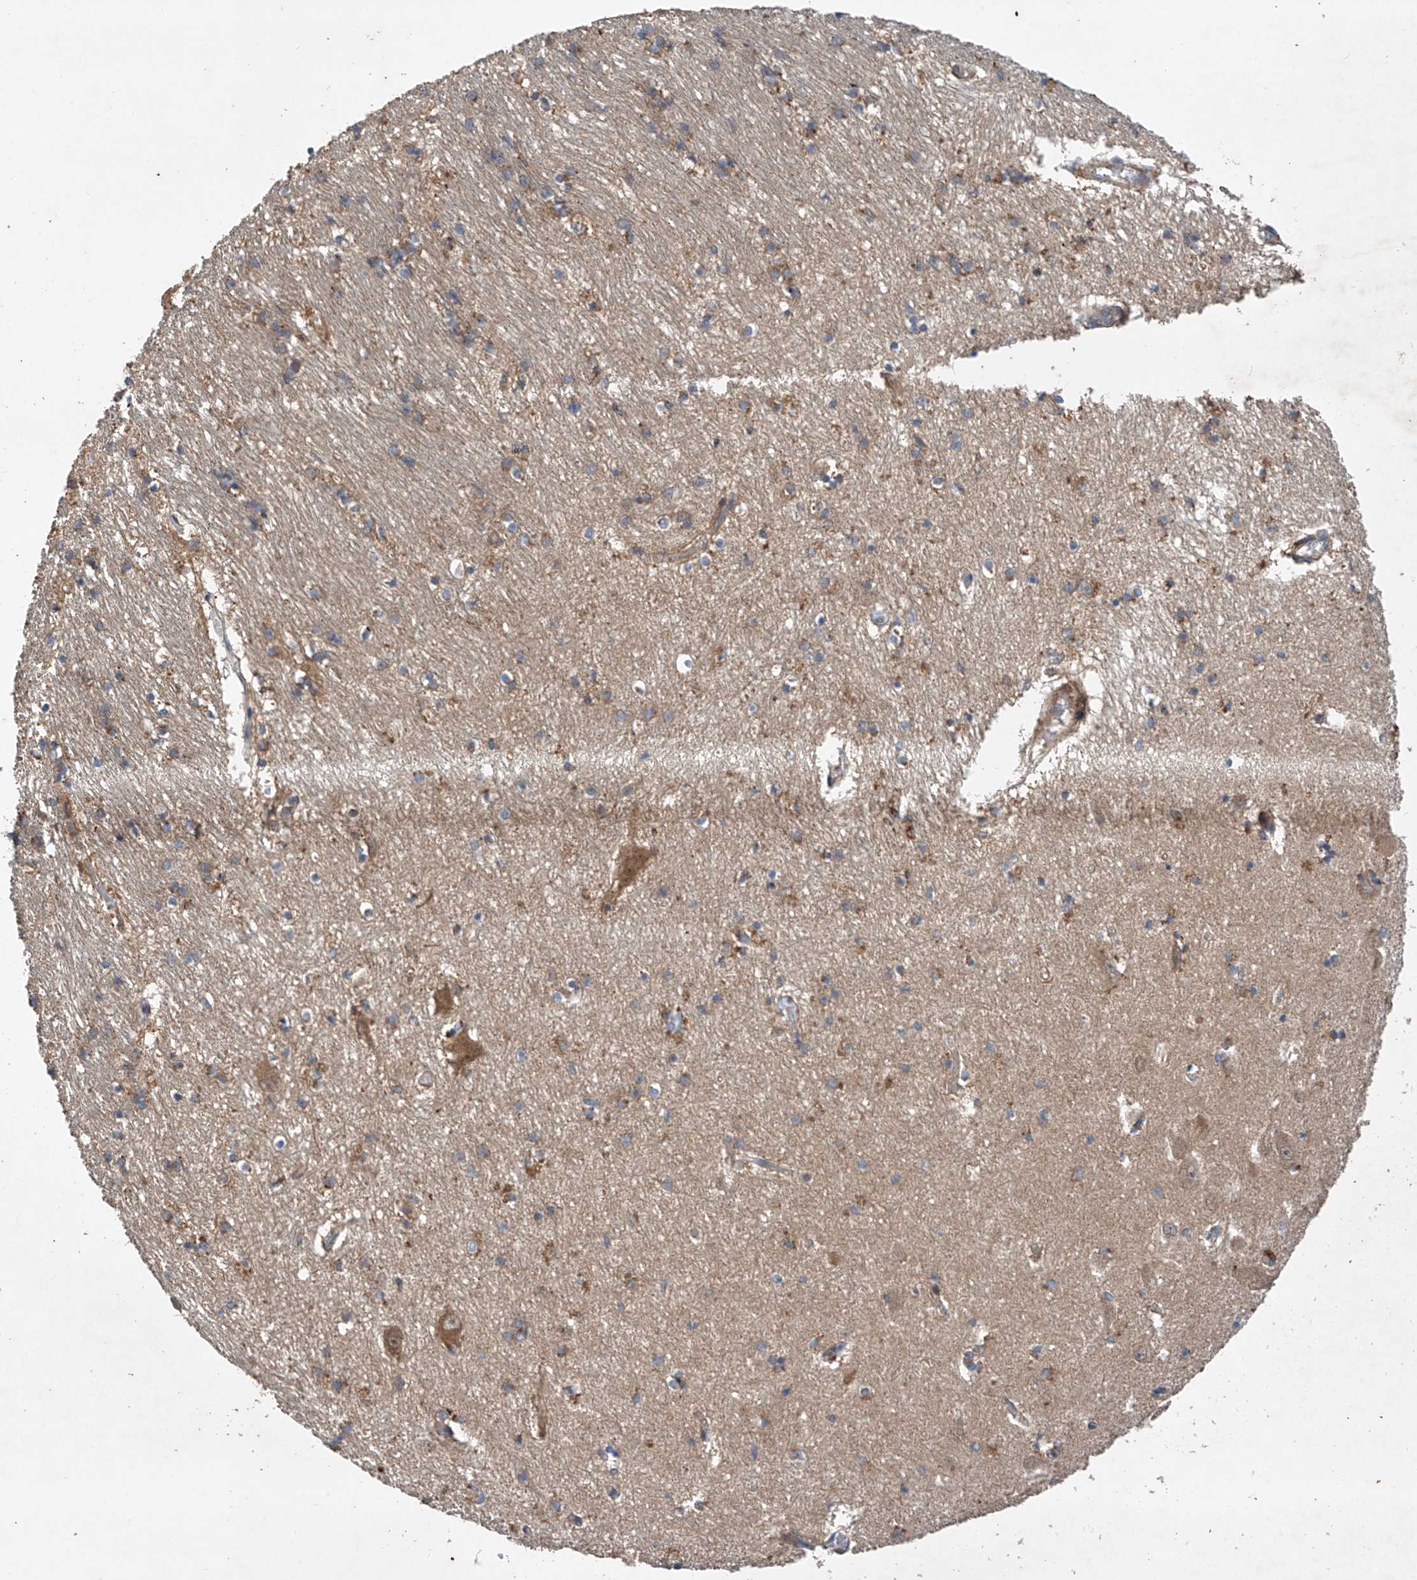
{"staining": {"intensity": "moderate", "quantity": "25%-75%", "location": "cytoplasmic/membranous"}, "tissue": "hippocampus", "cell_type": "Glial cells", "image_type": "normal", "snomed": [{"axis": "morphology", "description": "Normal tissue, NOS"}, {"axis": "topography", "description": "Hippocampus"}], "caption": "High-power microscopy captured an IHC image of benign hippocampus, revealing moderate cytoplasmic/membranous staining in approximately 25%-75% of glial cells. The staining is performed using DAB (3,3'-diaminobenzidine) brown chromogen to label protein expression. The nuclei are counter-stained blue using hematoxylin.", "gene": "CEP85L", "patient": {"sex": "male", "age": 70}}